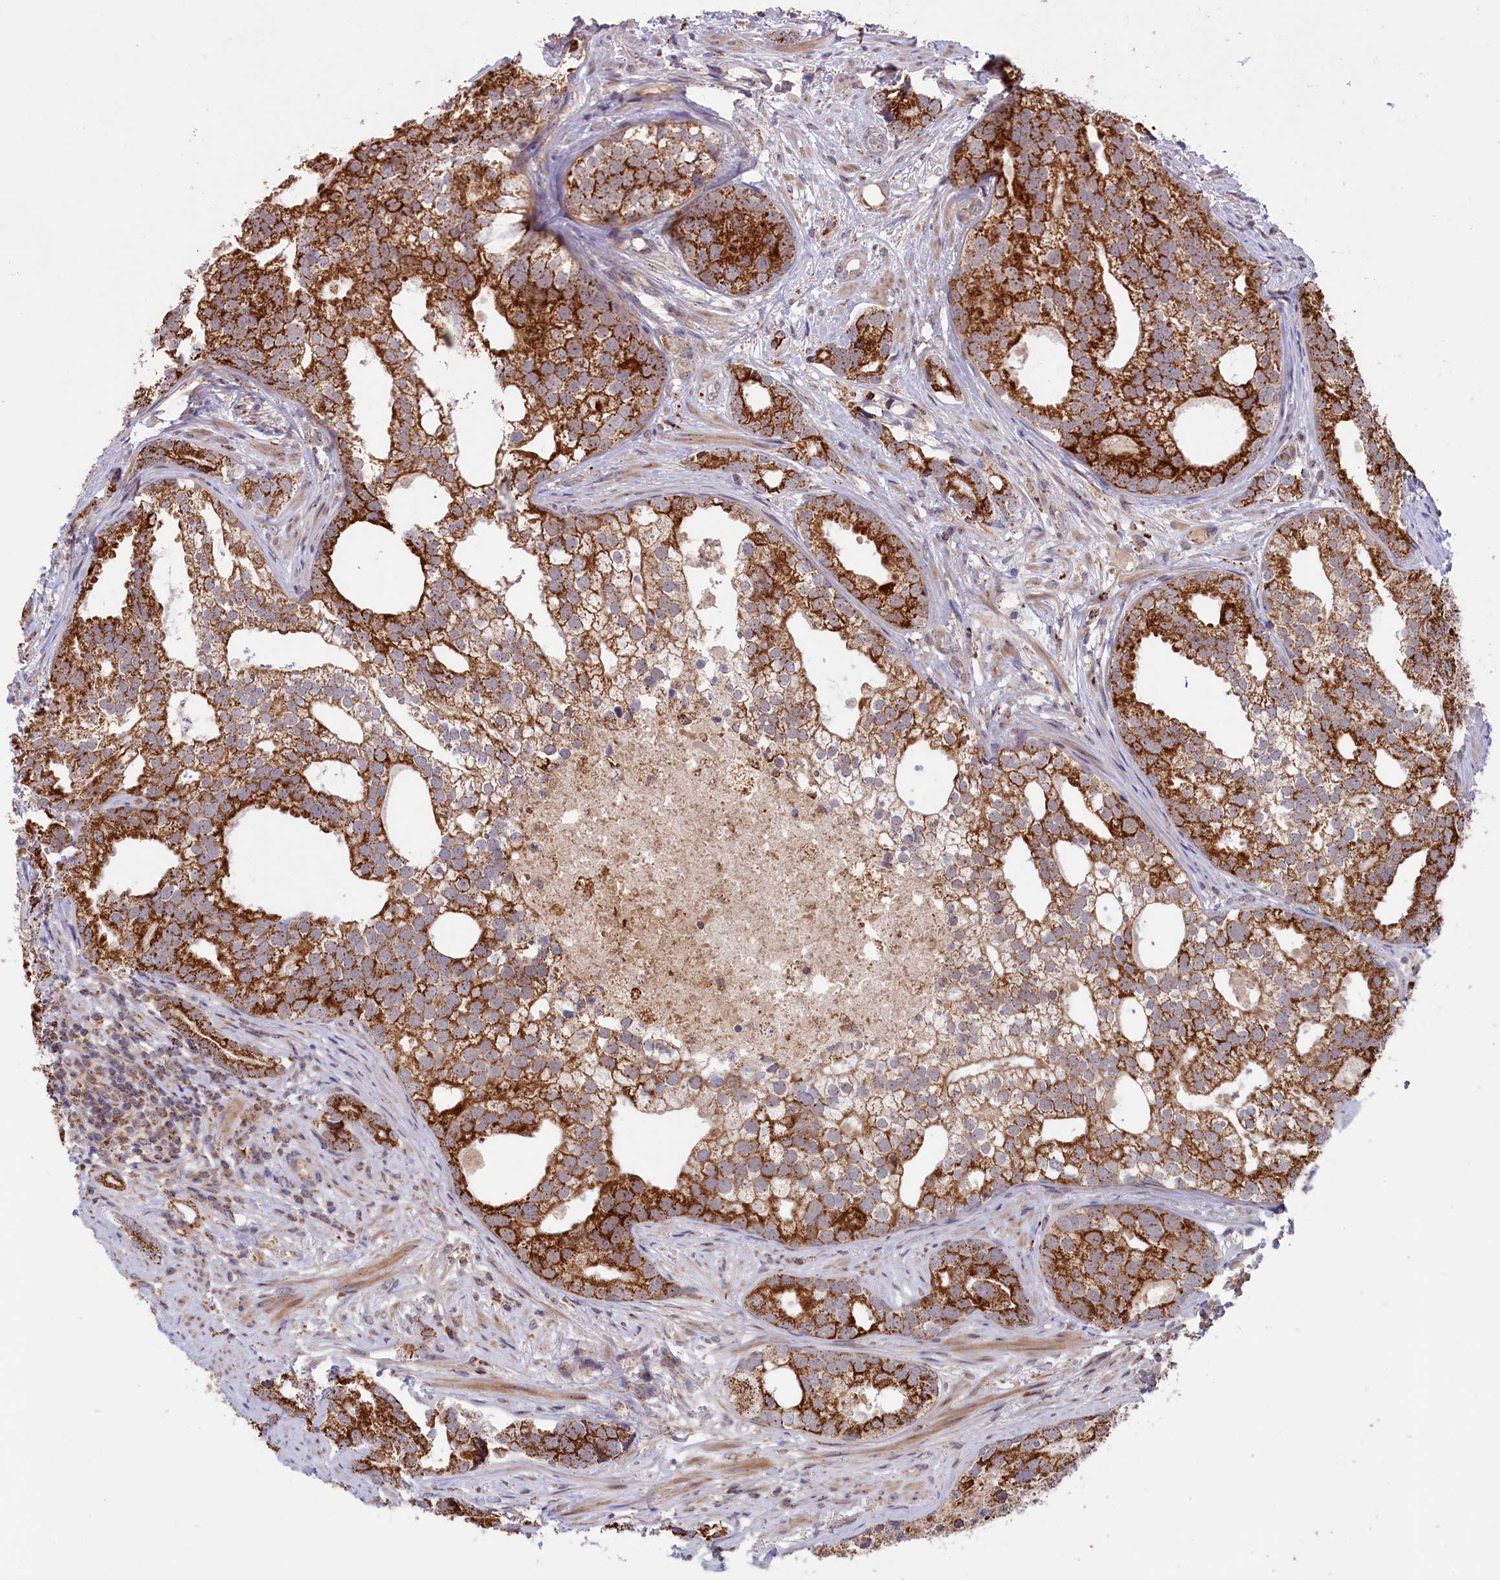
{"staining": {"intensity": "strong", "quantity": ">75%", "location": "cytoplasmic/membranous"}, "tissue": "prostate cancer", "cell_type": "Tumor cells", "image_type": "cancer", "snomed": [{"axis": "morphology", "description": "Adenocarcinoma, High grade"}, {"axis": "topography", "description": "Prostate"}], "caption": "Strong cytoplasmic/membranous expression is seen in about >75% of tumor cells in high-grade adenocarcinoma (prostate).", "gene": "DUS3L", "patient": {"sex": "male", "age": 75}}